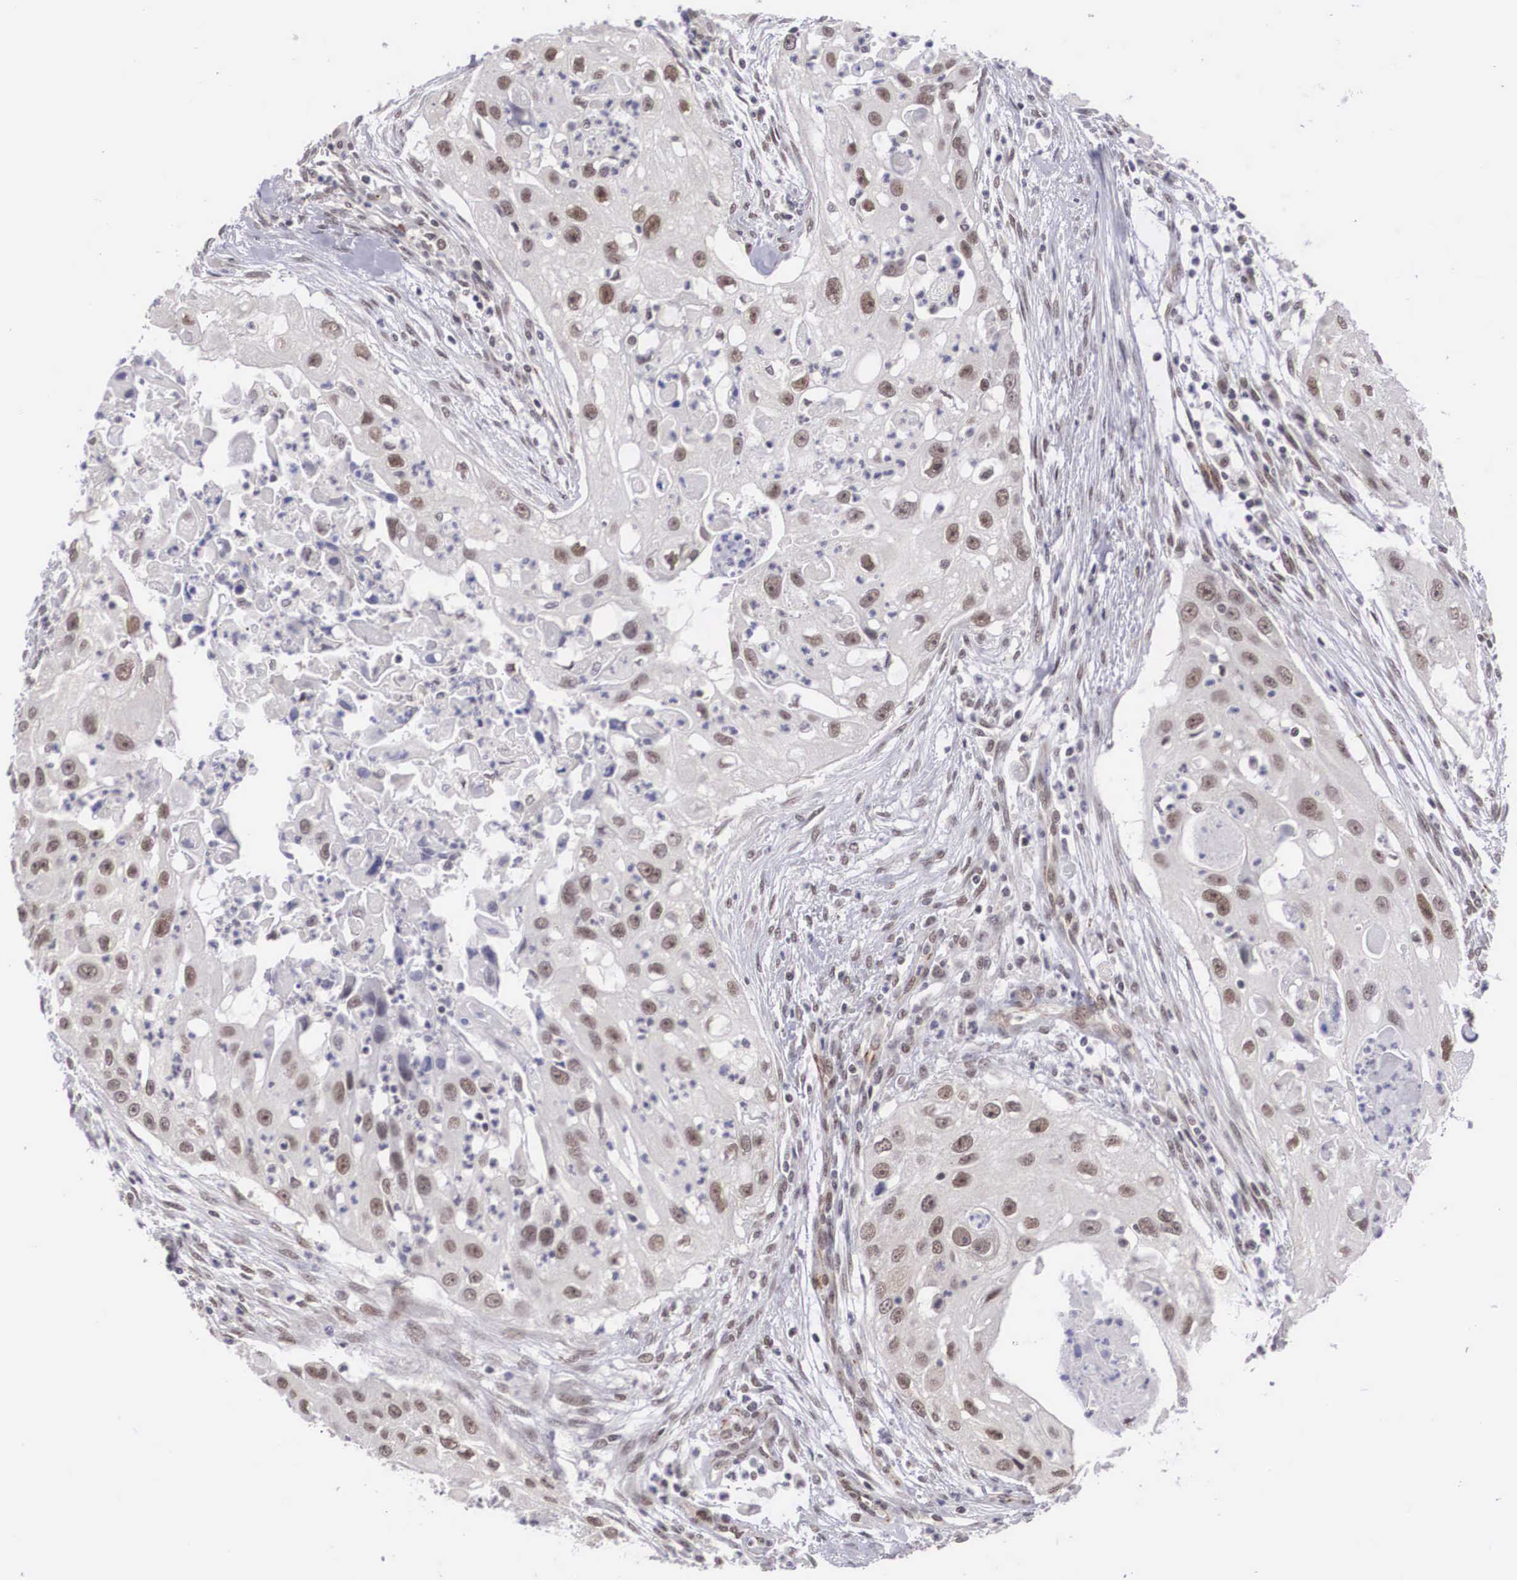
{"staining": {"intensity": "moderate", "quantity": ">75%", "location": "nuclear"}, "tissue": "head and neck cancer", "cell_type": "Tumor cells", "image_type": "cancer", "snomed": [{"axis": "morphology", "description": "Squamous cell carcinoma, NOS"}, {"axis": "topography", "description": "Head-Neck"}], "caption": "This is a histology image of immunohistochemistry staining of squamous cell carcinoma (head and neck), which shows moderate staining in the nuclear of tumor cells.", "gene": "MORC2", "patient": {"sex": "male", "age": 64}}